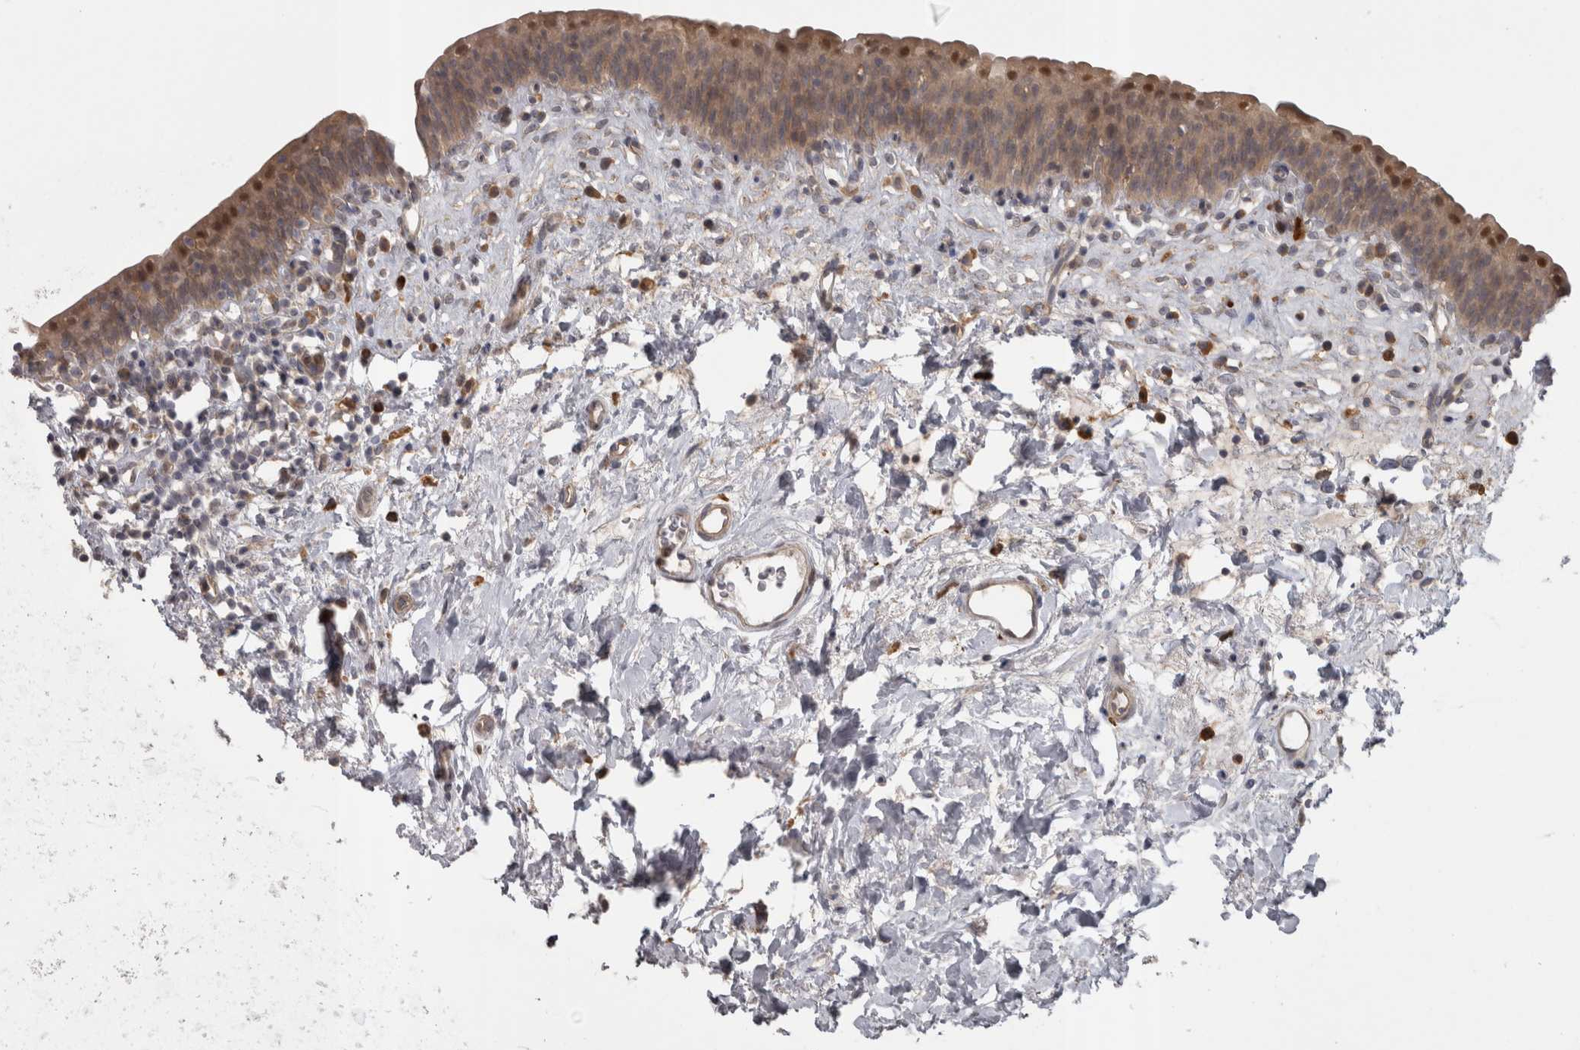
{"staining": {"intensity": "moderate", "quantity": "25%-75%", "location": "cytoplasmic/membranous,nuclear"}, "tissue": "urinary bladder", "cell_type": "Urothelial cells", "image_type": "normal", "snomed": [{"axis": "morphology", "description": "Normal tissue, NOS"}, {"axis": "topography", "description": "Urinary bladder"}], "caption": "Protein expression by IHC reveals moderate cytoplasmic/membranous,nuclear positivity in about 25%-75% of urothelial cells in benign urinary bladder.", "gene": "SLCO5A1", "patient": {"sex": "male", "age": 83}}